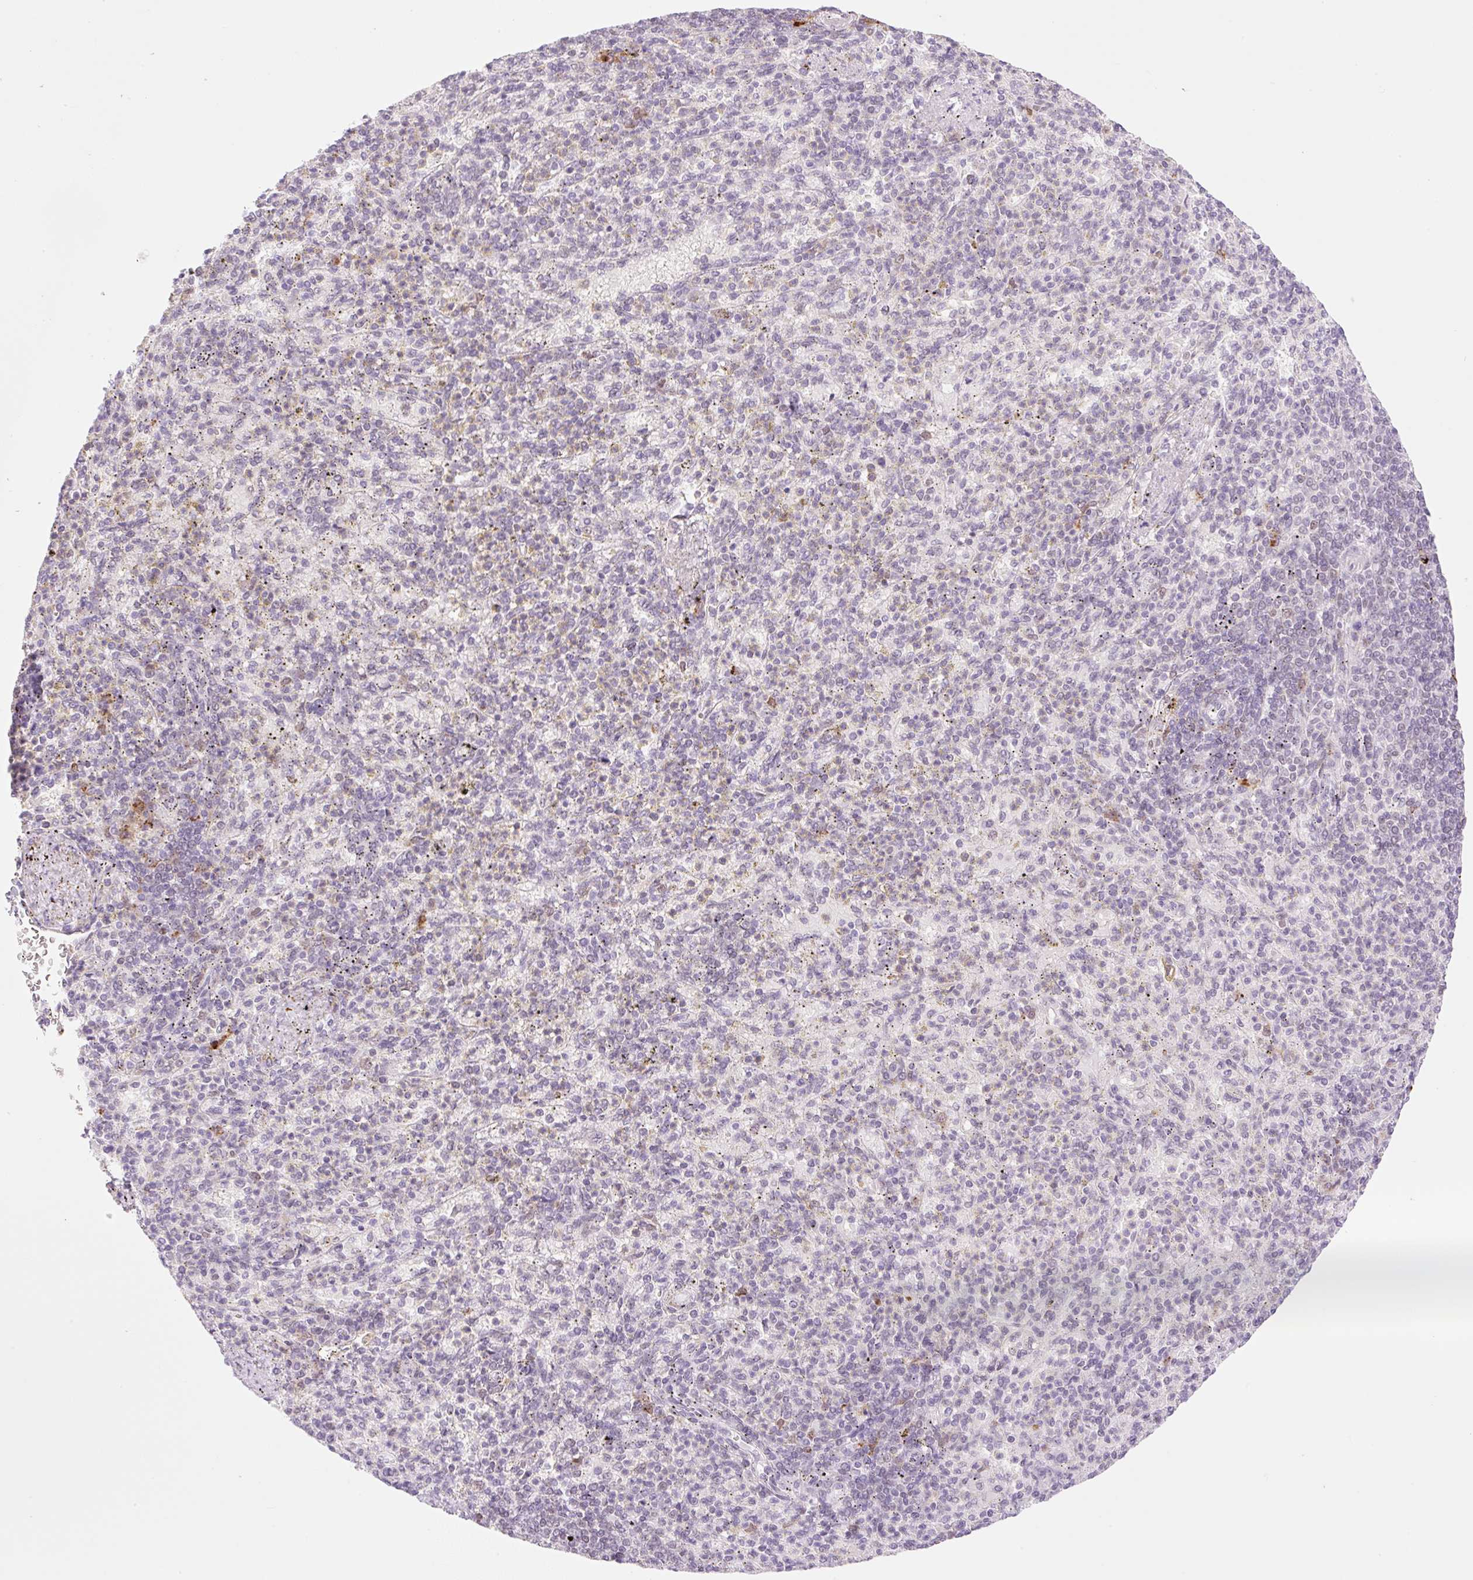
{"staining": {"intensity": "weak", "quantity": "<25%", "location": "nuclear"}, "tissue": "spleen", "cell_type": "Cells in red pulp", "image_type": "normal", "snomed": [{"axis": "morphology", "description": "Normal tissue, NOS"}, {"axis": "topography", "description": "Spleen"}], "caption": "Immunohistochemistry (IHC) histopathology image of benign human spleen stained for a protein (brown), which reveals no positivity in cells in red pulp. (DAB (3,3'-diaminobenzidine) IHC with hematoxylin counter stain).", "gene": "PALM3", "patient": {"sex": "female", "age": 74}}